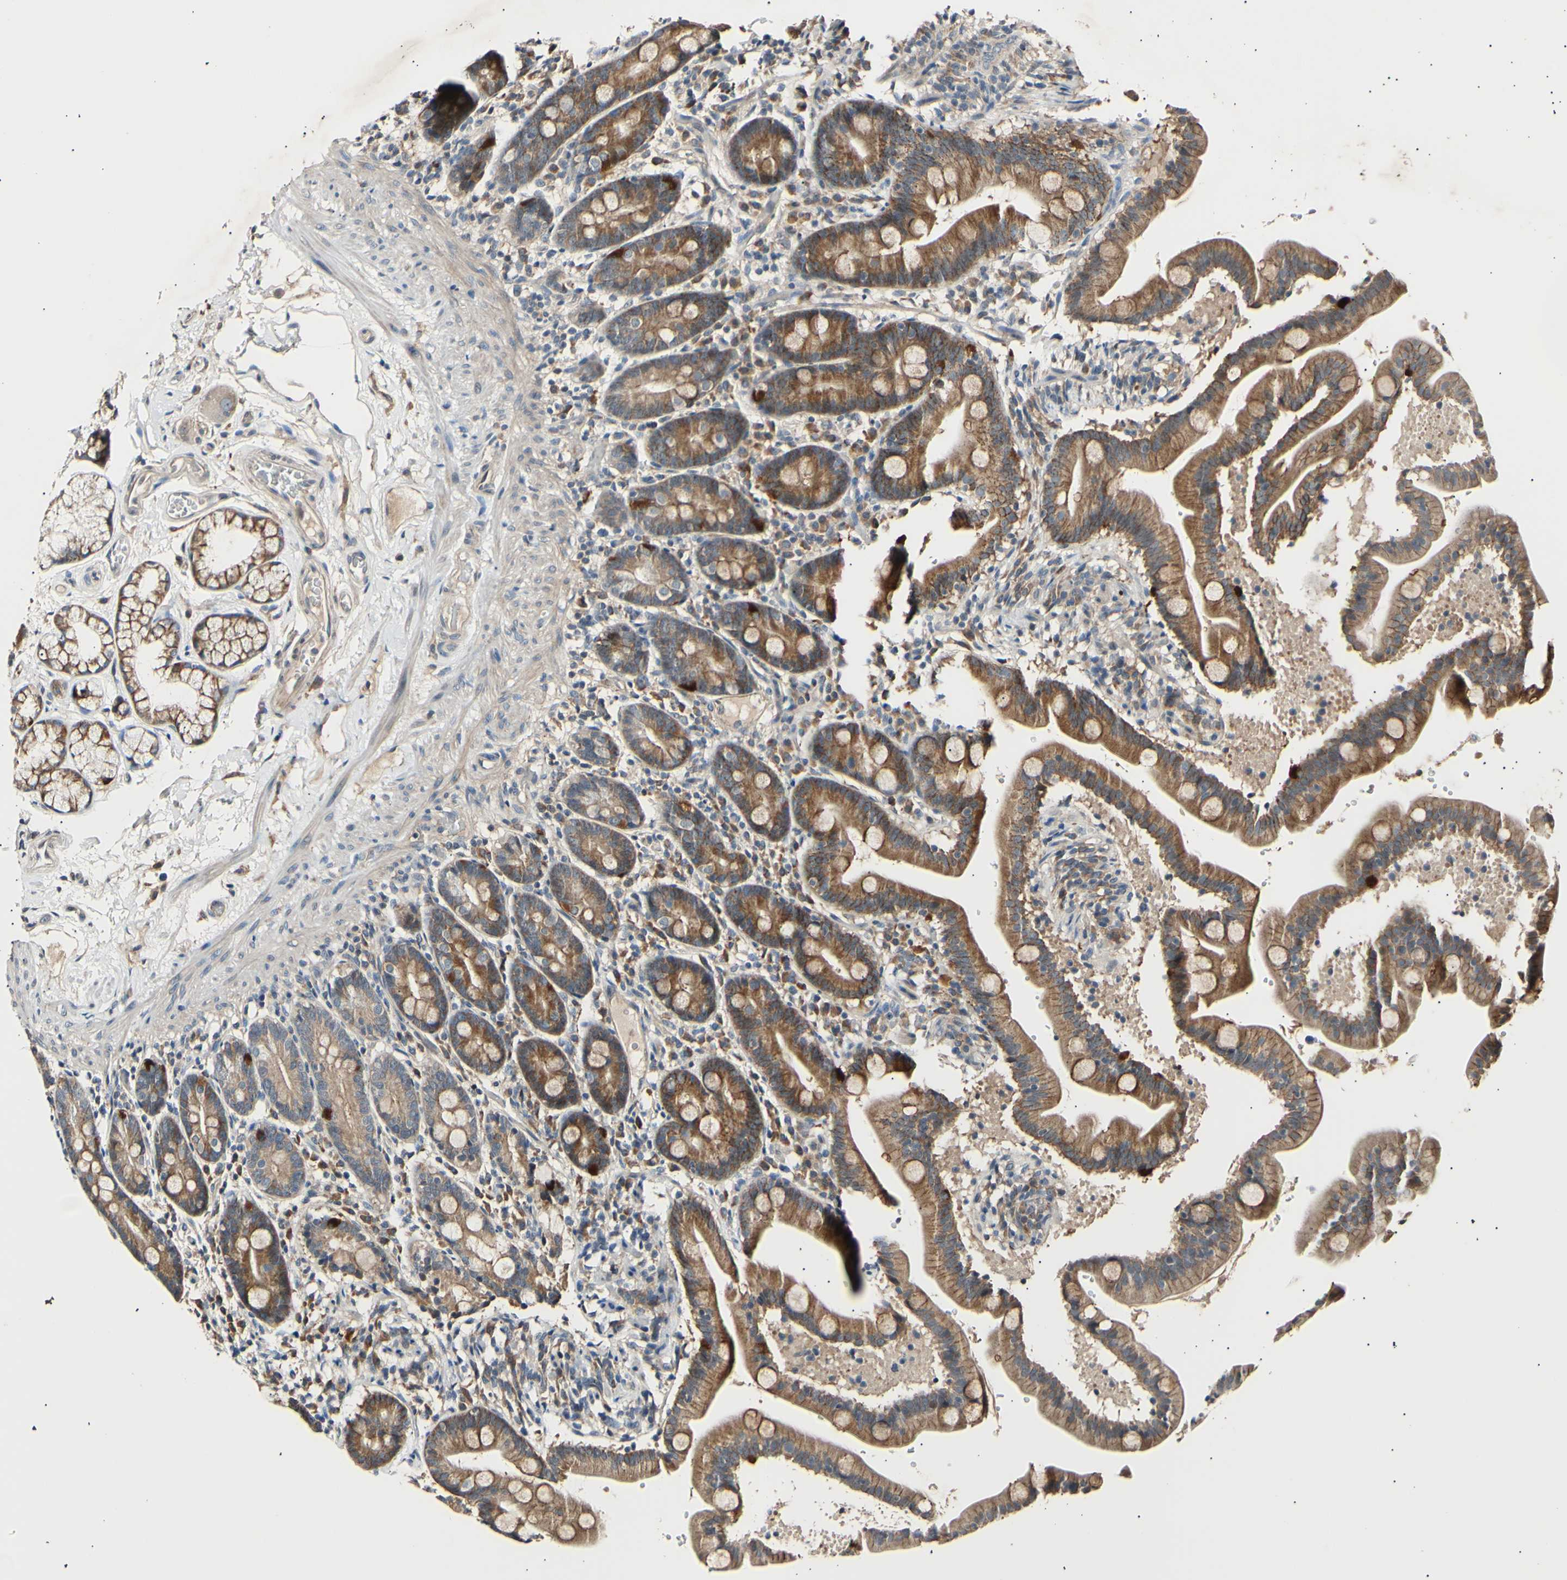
{"staining": {"intensity": "moderate", "quantity": ">75%", "location": "cytoplasmic/membranous"}, "tissue": "duodenum", "cell_type": "Glandular cells", "image_type": "normal", "snomed": [{"axis": "morphology", "description": "Normal tissue, NOS"}, {"axis": "topography", "description": "Duodenum"}], "caption": "Glandular cells show medium levels of moderate cytoplasmic/membranous positivity in approximately >75% of cells in normal human duodenum.", "gene": "ITGA6", "patient": {"sex": "male", "age": 54}}